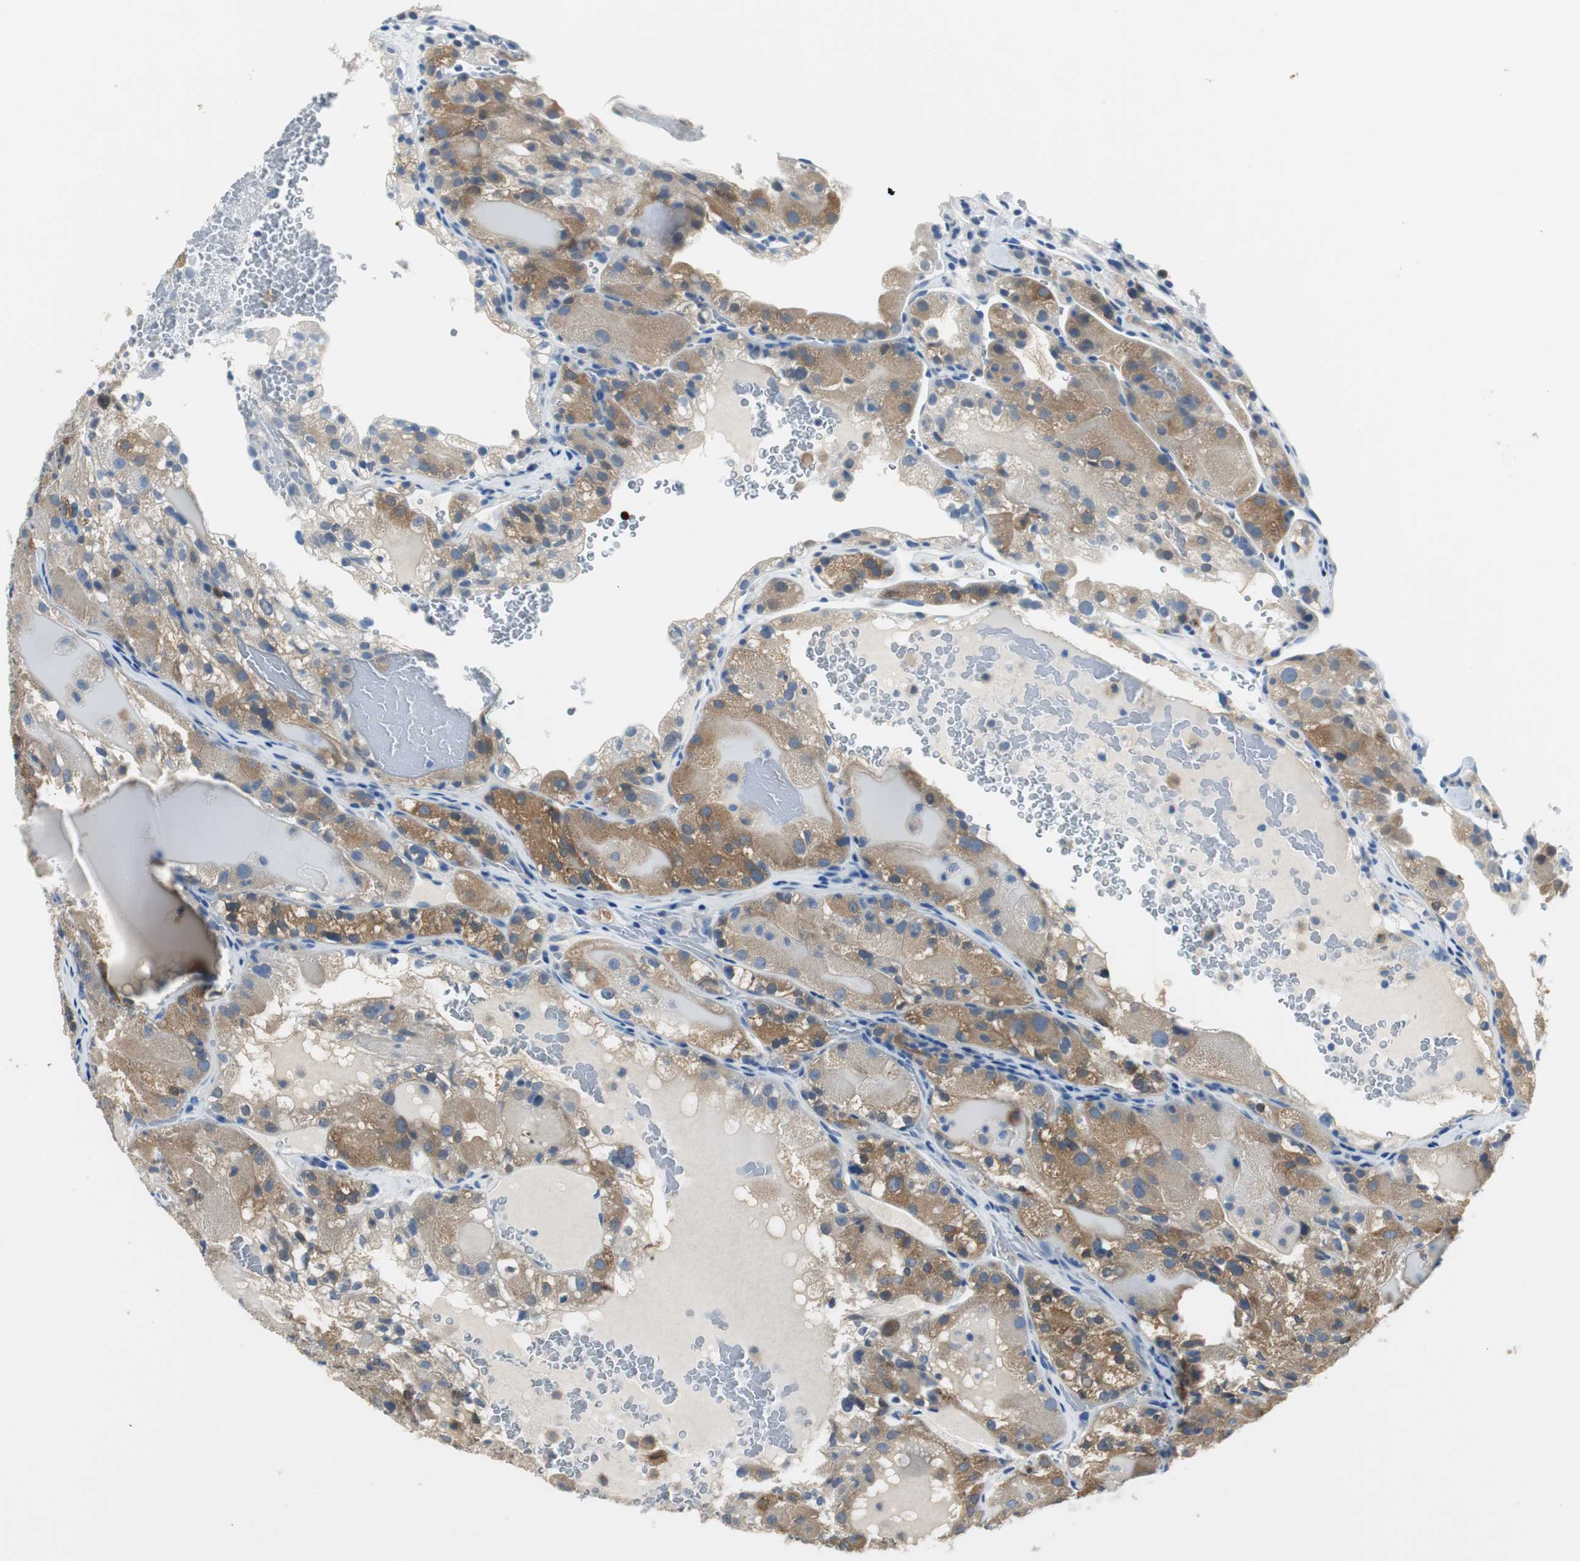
{"staining": {"intensity": "strong", "quantity": ">75%", "location": "cytoplasmic/membranous"}, "tissue": "renal cancer", "cell_type": "Tumor cells", "image_type": "cancer", "snomed": [{"axis": "morphology", "description": "Normal tissue, NOS"}, {"axis": "morphology", "description": "Adenocarcinoma, NOS"}, {"axis": "topography", "description": "Kidney"}], "caption": "High-power microscopy captured an immunohistochemistry (IHC) micrograph of renal adenocarcinoma, revealing strong cytoplasmic/membranous expression in about >75% of tumor cells.", "gene": "FBP1", "patient": {"sex": "male", "age": 61}}